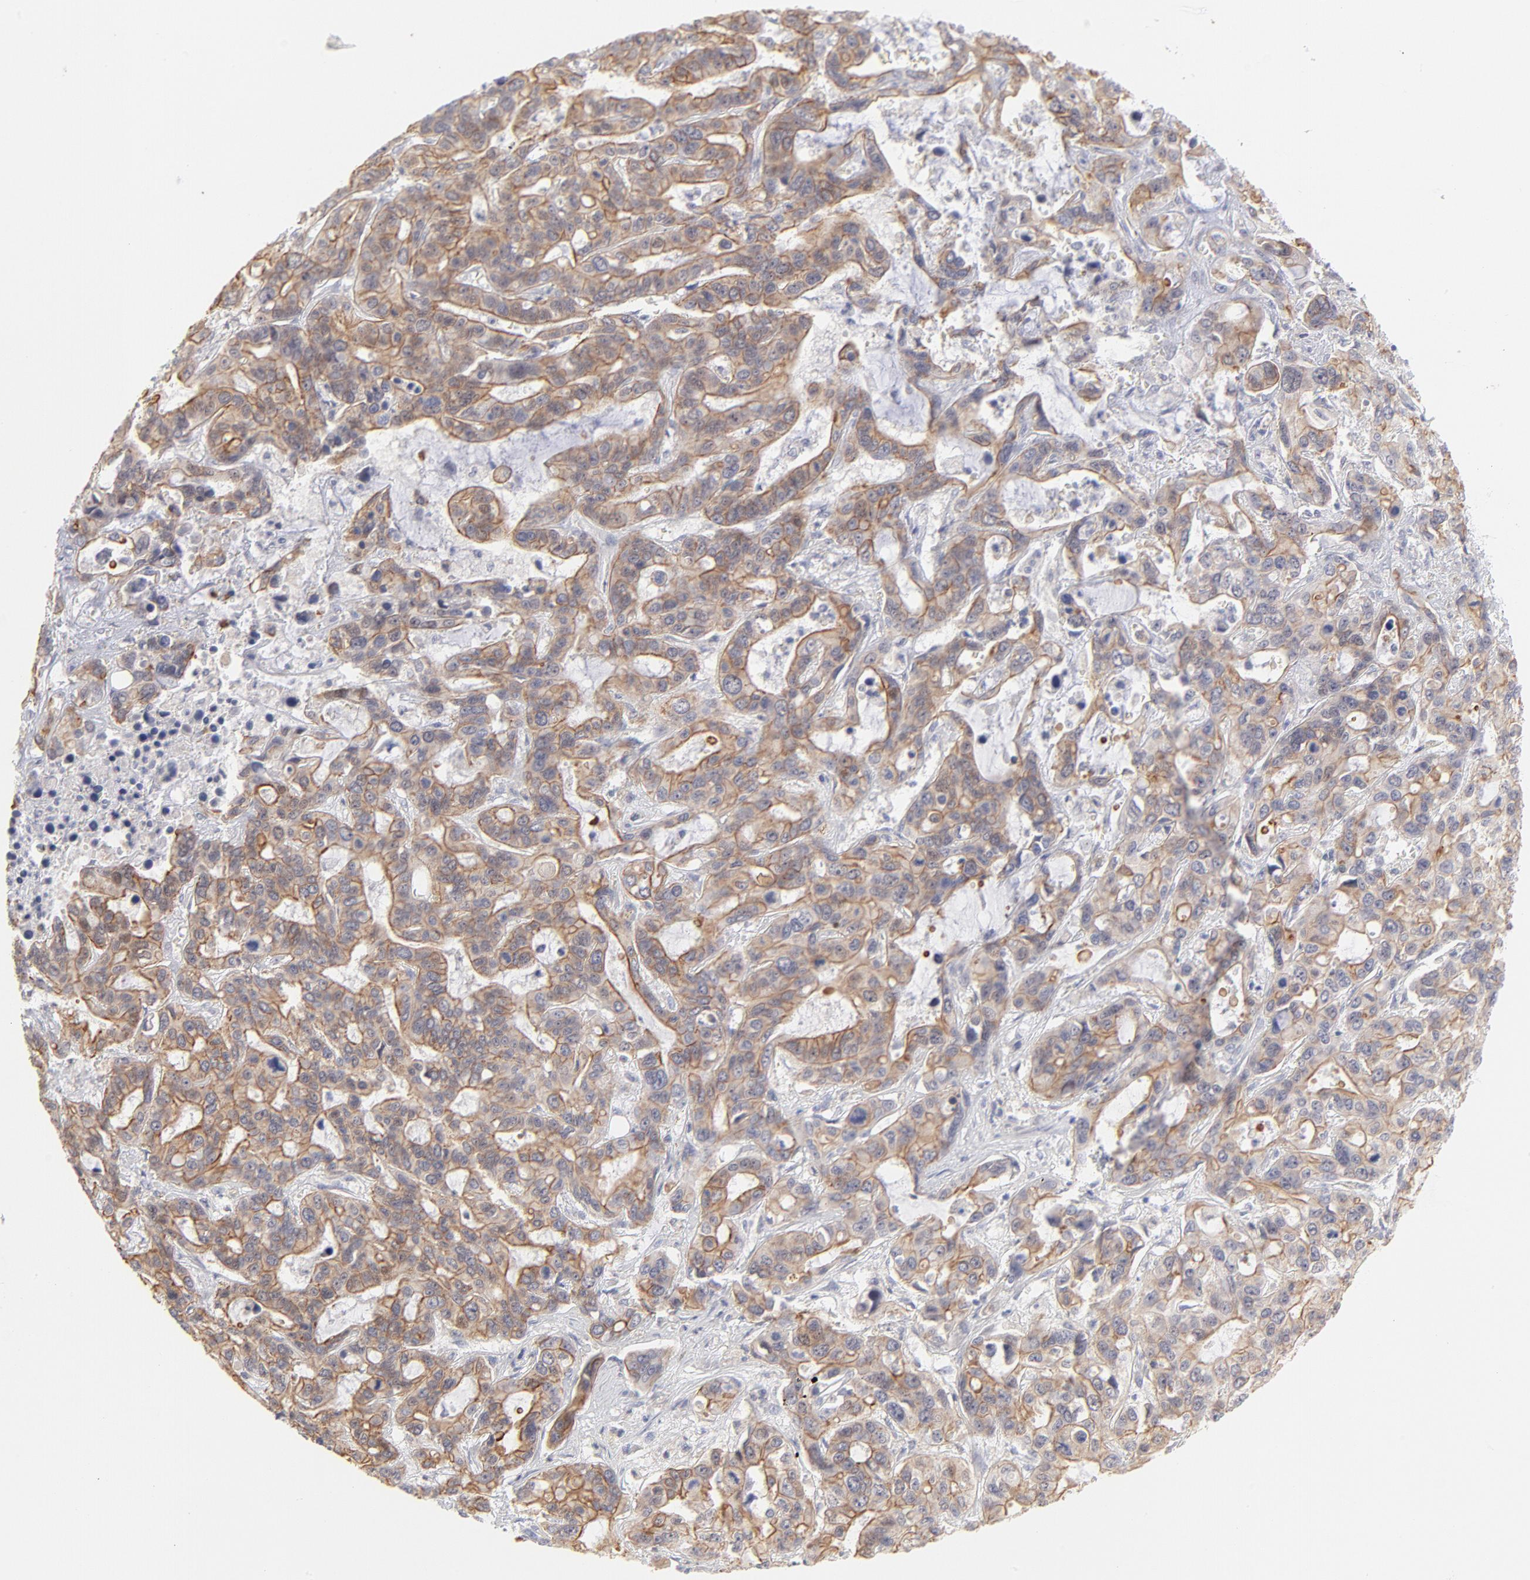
{"staining": {"intensity": "weak", "quantity": ">75%", "location": "cytoplasmic/membranous,nuclear"}, "tissue": "liver cancer", "cell_type": "Tumor cells", "image_type": "cancer", "snomed": [{"axis": "morphology", "description": "Cholangiocarcinoma"}, {"axis": "topography", "description": "Liver"}], "caption": "Human liver cancer (cholangiocarcinoma) stained with a brown dye exhibits weak cytoplasmic/membranous and nuclear positive staining in about >75% of tumor cells.", "gene": "ELF3", "patient": {"sex": "female", "age": 65}}